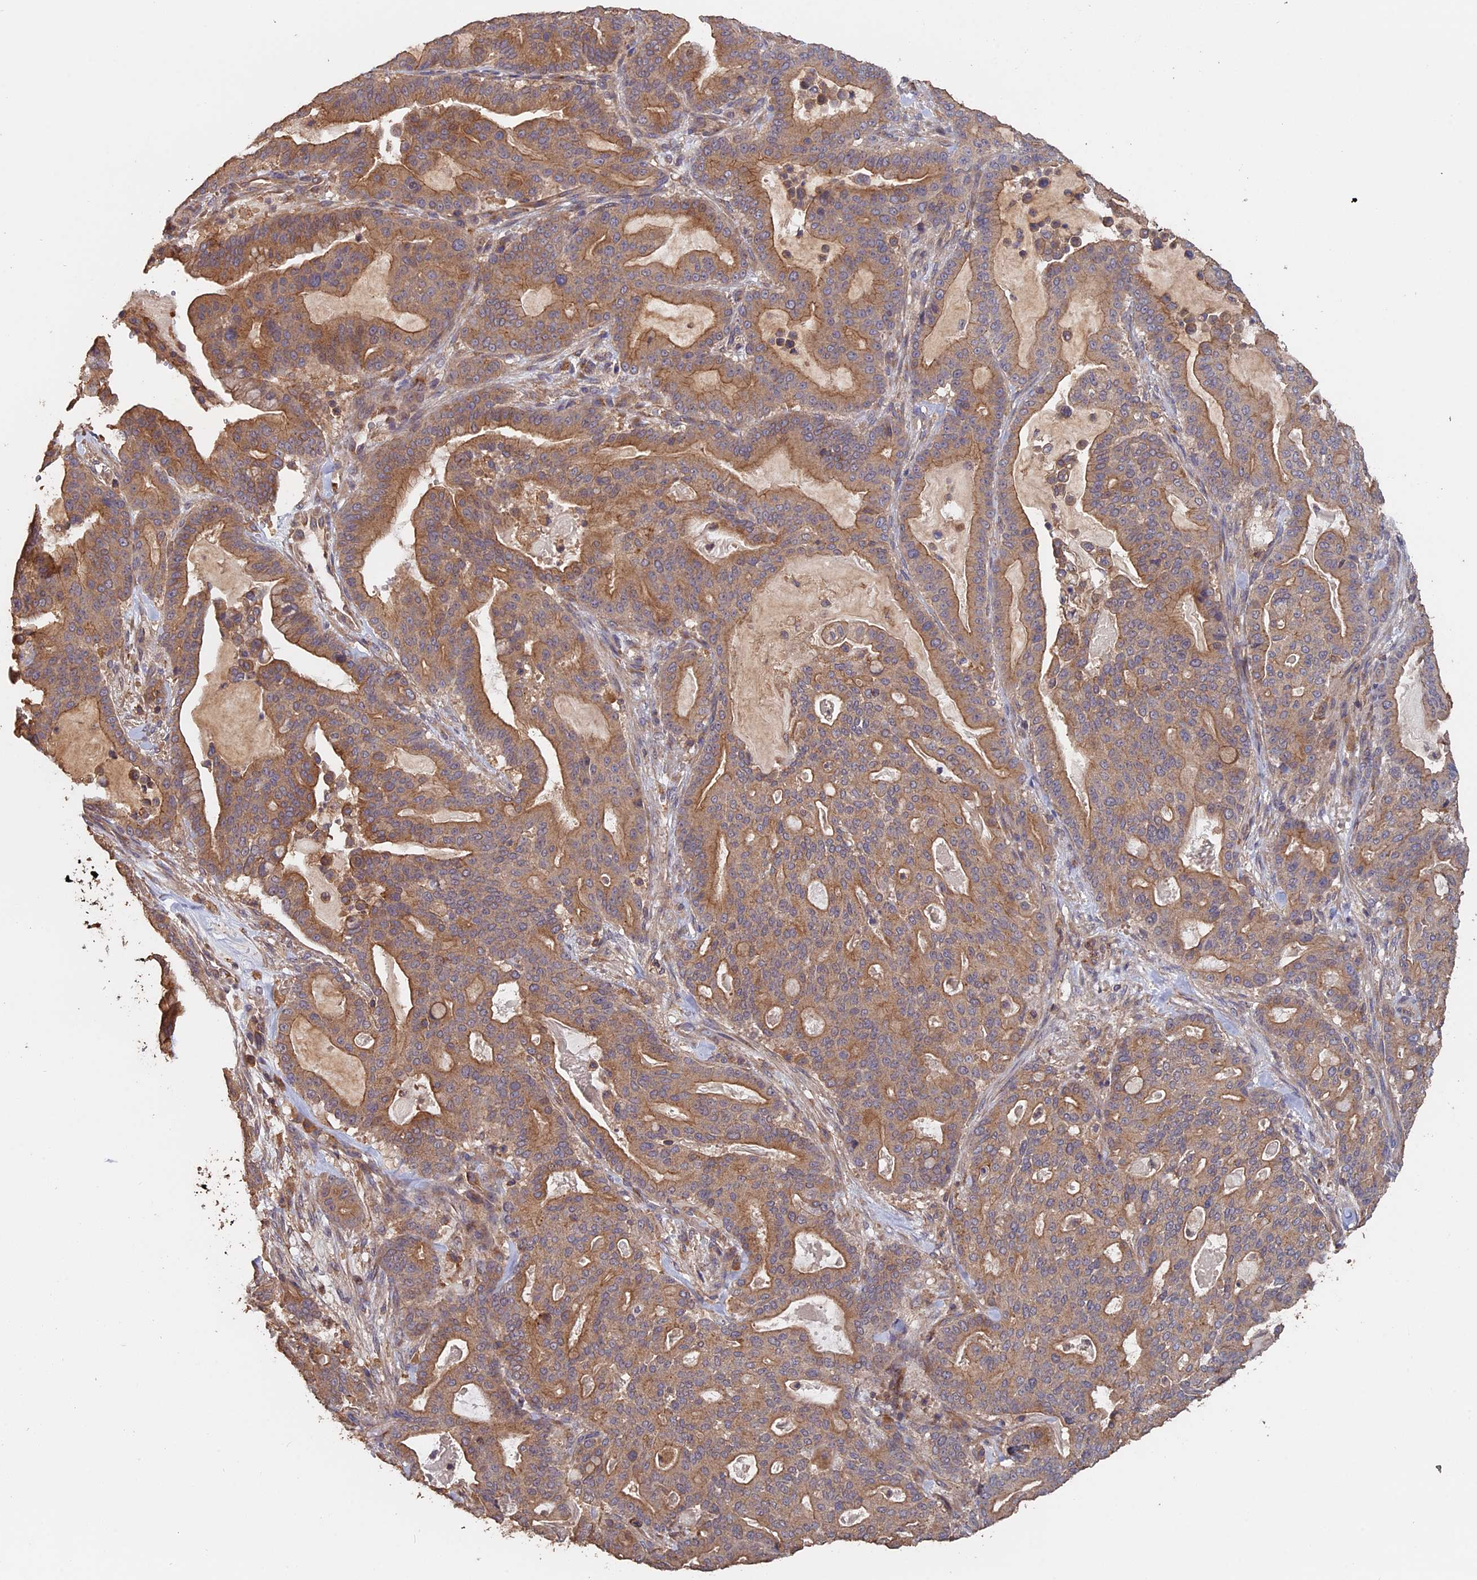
{"staining": {"intensity": "moderate", "quantity": ">75%", "location": "cytoplasmic/membranous"}, "tissue": "pancreatic cancer", "cell_type": "Tumor cells", "image_type": "cancer", "snomed": [{"axis": "morphology", "description": "Adenocarcinoma, NOS"}, {"axis": "topography", "description": "Pancreas"}], "caption": "Immunohistochemical staining of human pancreatic cancer (adenocarcinoma) exhibits moderate cytoplasmic/membranous protein expression in about >75% of tumor cells. The protein of interest is shown in brown color, while the nuclei are stained blue.", "gene": "PIGQ", "patient": {"sex": "male", "age": 63}}